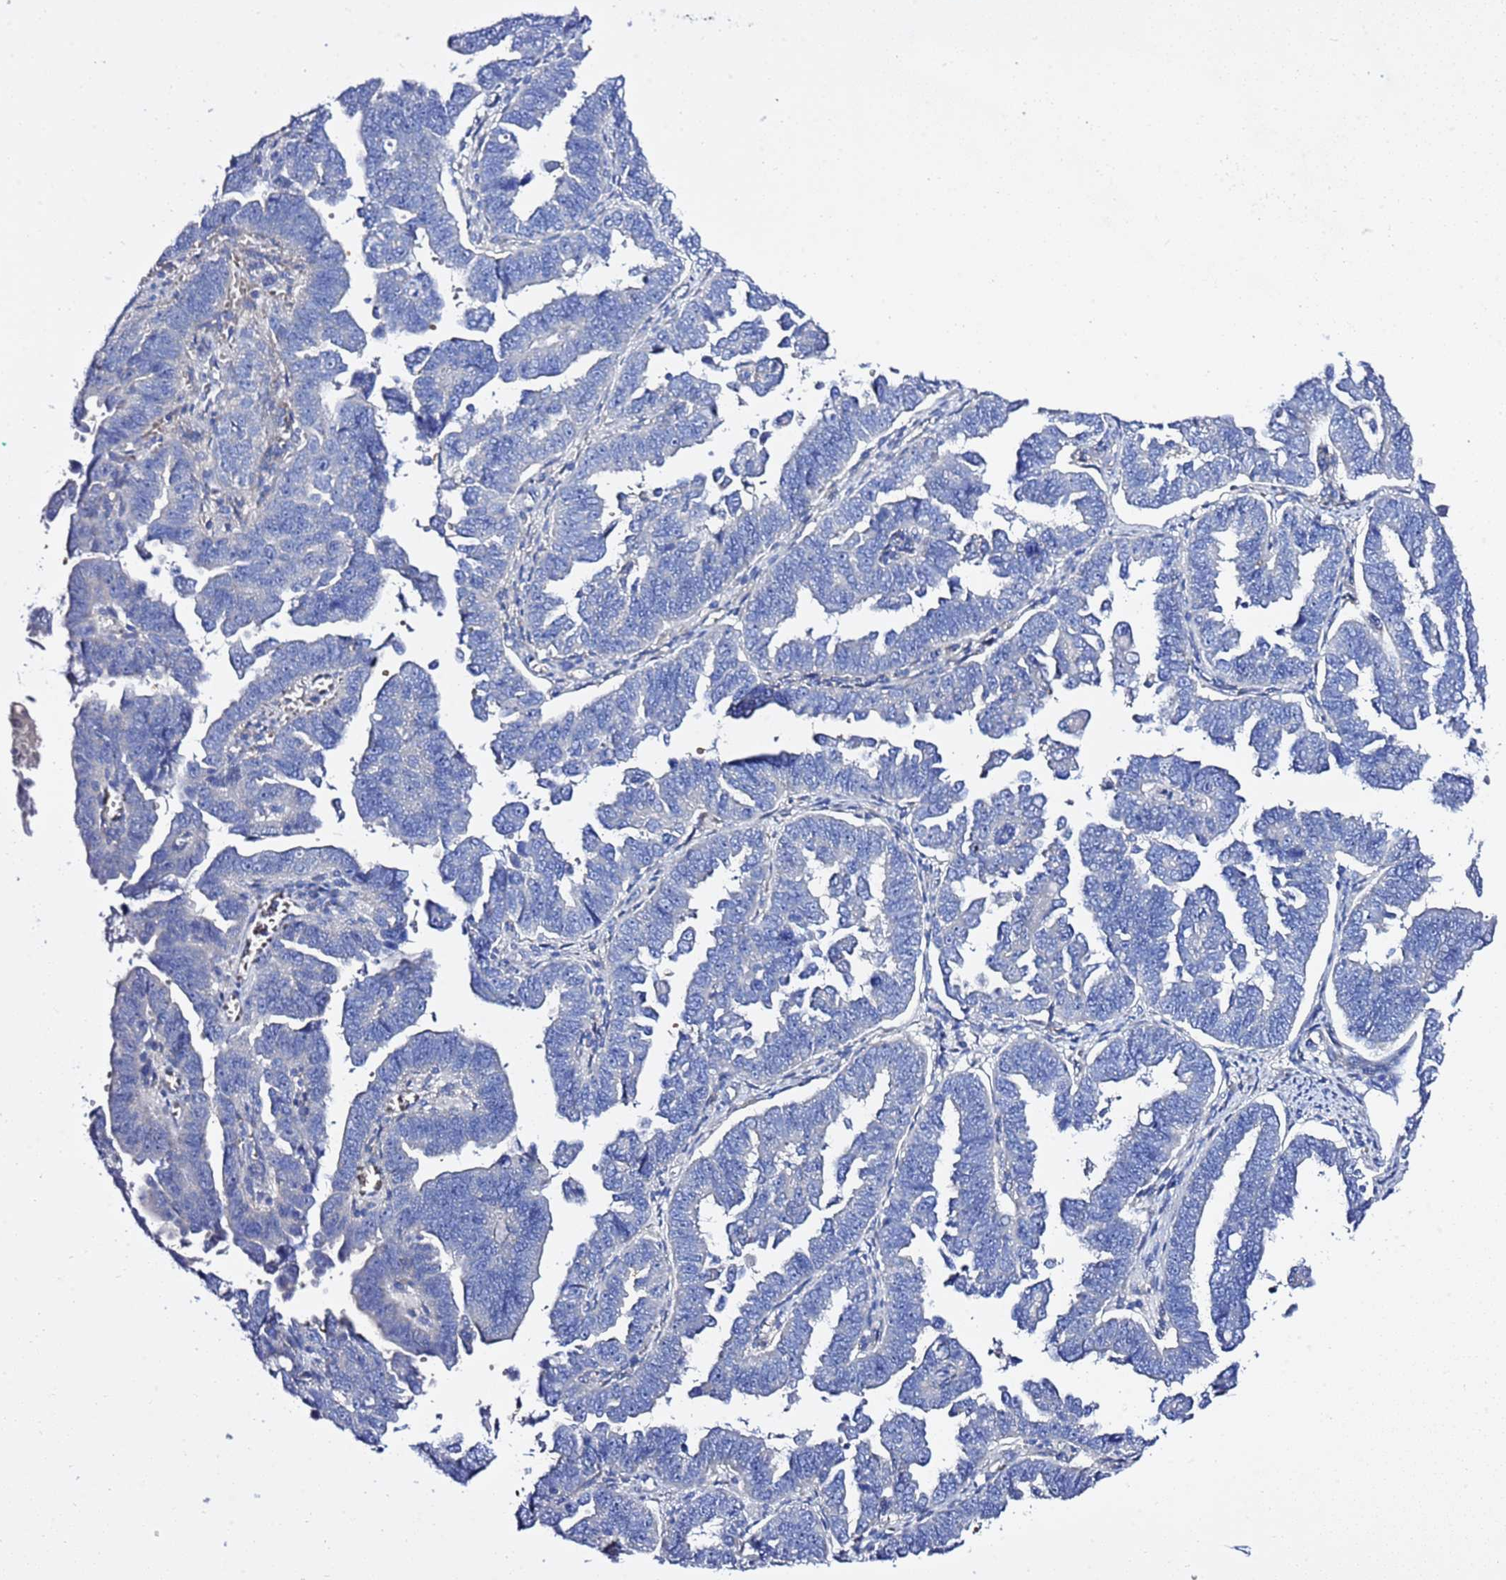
{"staining": {"intensity": "negative", "quantity": "none", "location": "none"}, "tissue": "endometrial cancer", "cell_type": "Tumor cells", "image_type": "cancer", "snomed": [{"axis": "morphology", "description": "Adenocarcinoma, NOS"}, {"axis": "topography", "description": "Endometrium"}], "caption": "A micrograph of endometrial cancer stained for a protein reveals no brown staining in tumor cells.", "gene": "USP18", "patient": {"sex": "female", "age": 75}}